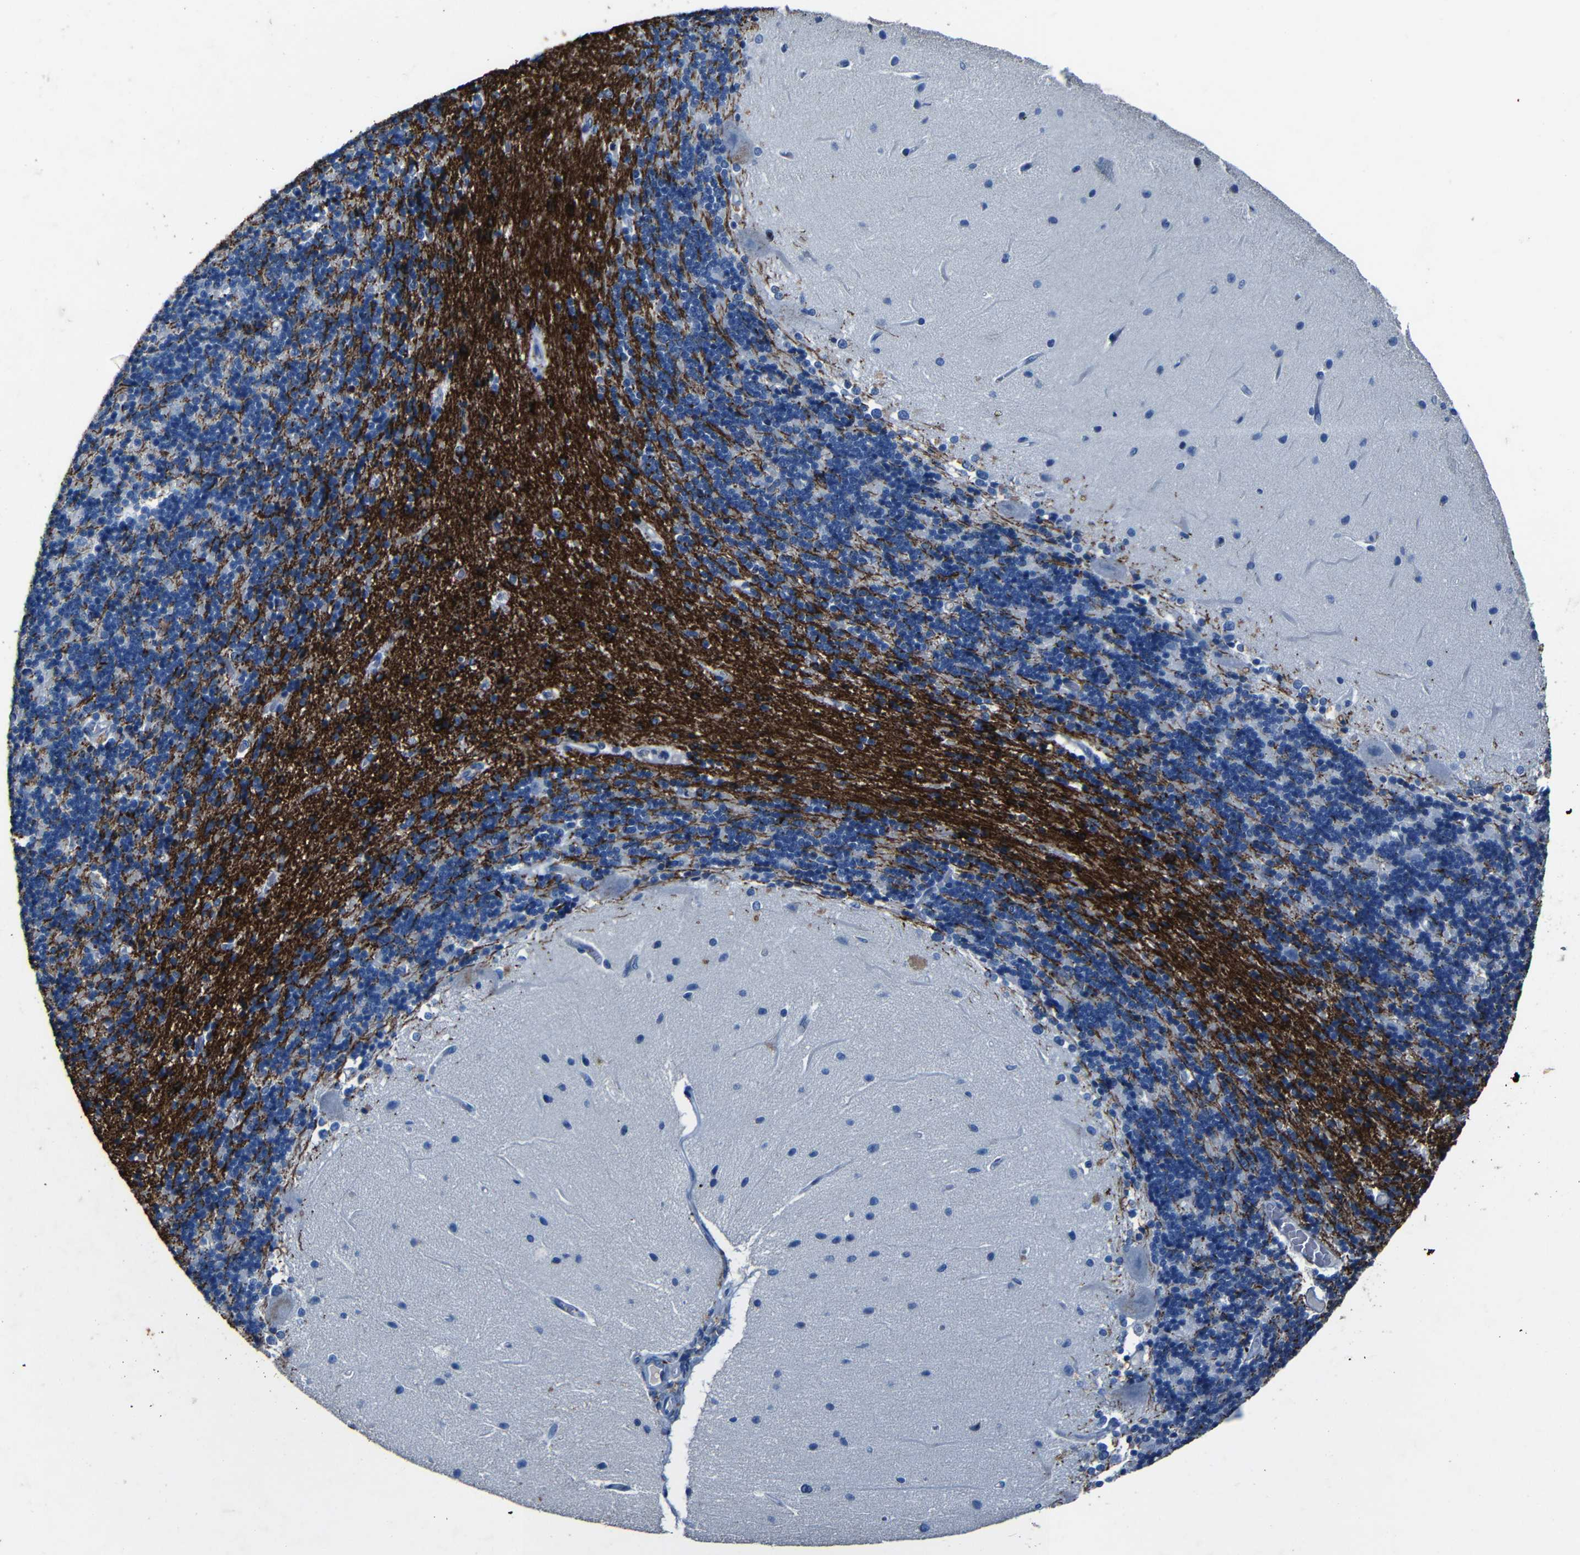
{"staining": {"intensity": "negative", "quantity": "none", "location": "none"}, "tissue": "cerebellum", "cell_type": "Cells in granular layer", "image_type": "normal", "snomed": [{"axis": "morphology", "description": "Normal tissue, NOS"}, {"axis": "topography", "description": "Cerebellum"}], "caption": "DAB (3,3'-diaminobenzidine) immunohistochemical staining of benign human cerebellum displays no significant expression in cells in granular layer.", "gene": "CLDN11", "patient": {"sex": "female", "age": 54}}